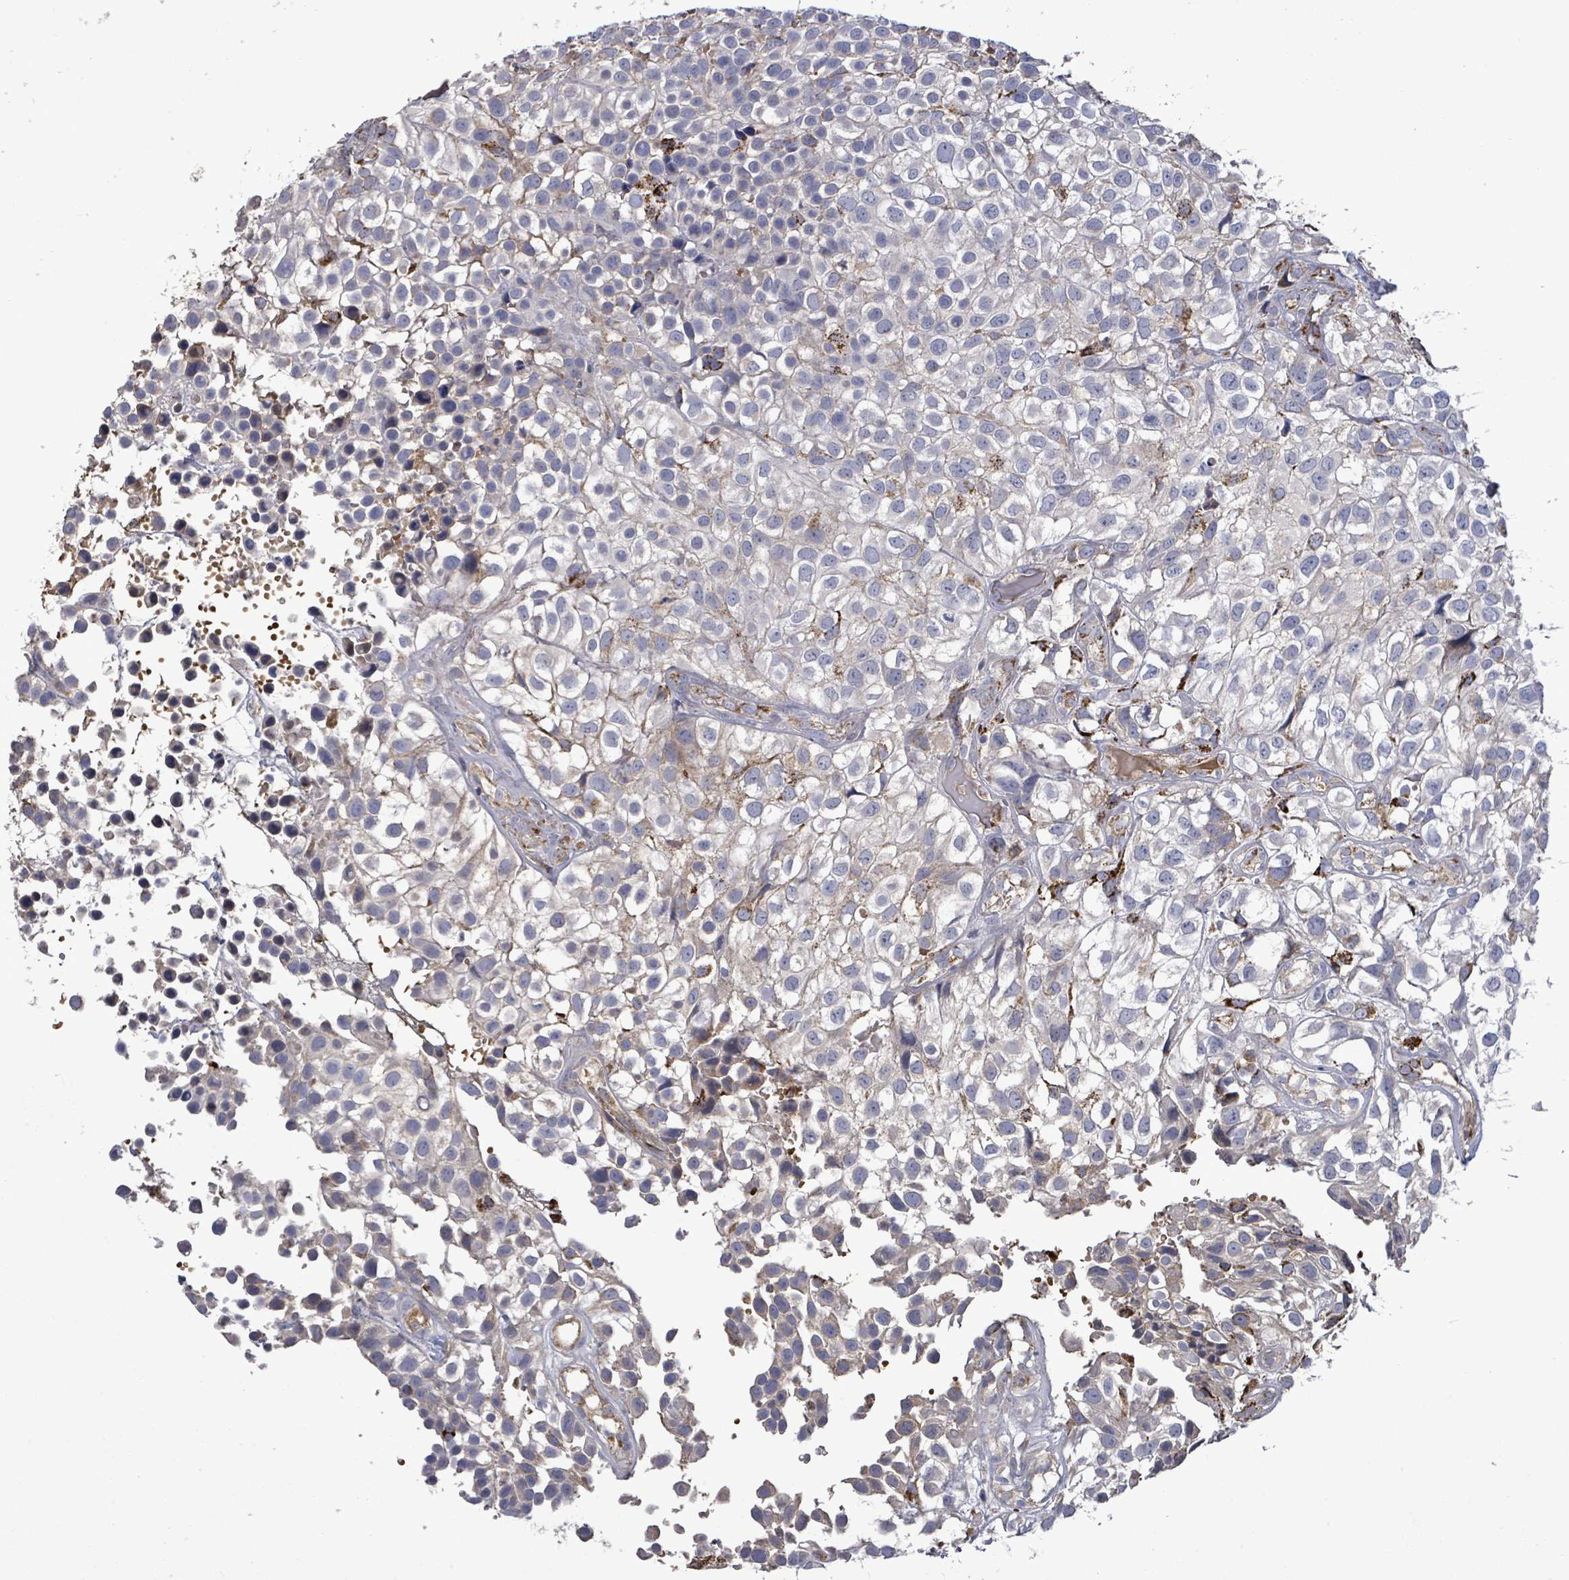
{"staining": {"intensity": "negative", "quantity": "none", "location": "none"}, "tissue": "urothelial cancer", "cell_type": "Tumor cells", "image_type": "cancer", "snomed": [{"axis": "morphology", "description": "Urothelial carcinoma, High grade"}, {"axis": "topography", "description": "Urinary bladder"}], "caption": "IHC of human urothelial cancer displays no positivity in tumor cells.", "gene": "MTMR12", "patient": {"sex": "male", "age": 56}}